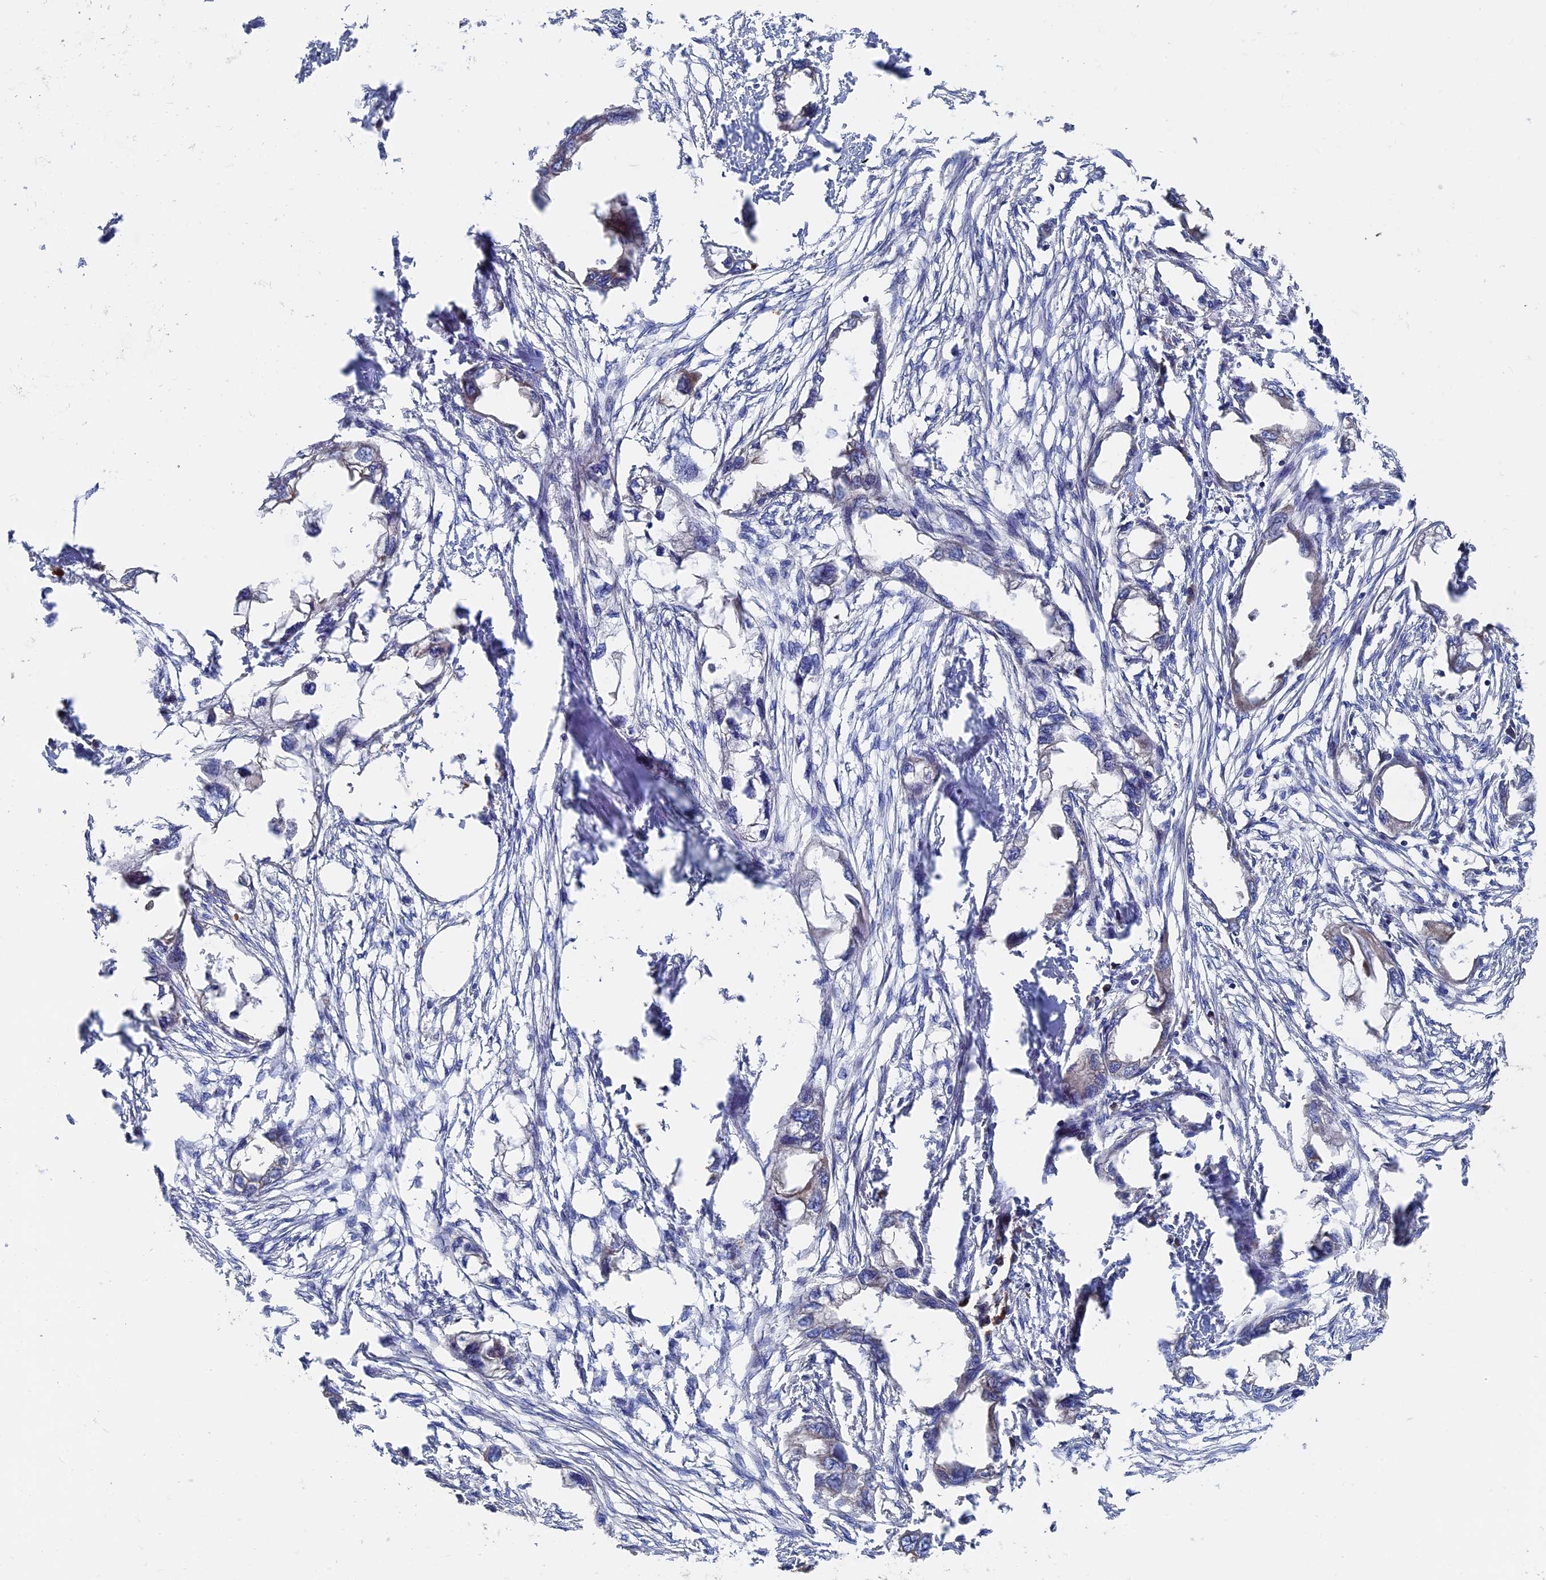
{"staining": {"intensity": "negative", "quantity": "none", "location": "none"}, "tissue": "endometrial cancer", "cell_type": "Tumor cells", "image_type": "cancer", "snomed": [{"axis": "morphology", "description": "Adenocarcinoma, NOS"}, {"axis": "morphology", "description": "Adenocarcinoma, metastatic, NOS"}, {"axis": "topography", "description": "Adipose tissue"}, {"axis": "topography", "description": "Endometrium"}], "caption": "Tumor cells show no significant protein staining in endometrial metastatic adenocarcinoma.", "gene": "DNAJC3", "patient": {"sex": "female", "age": 67}}